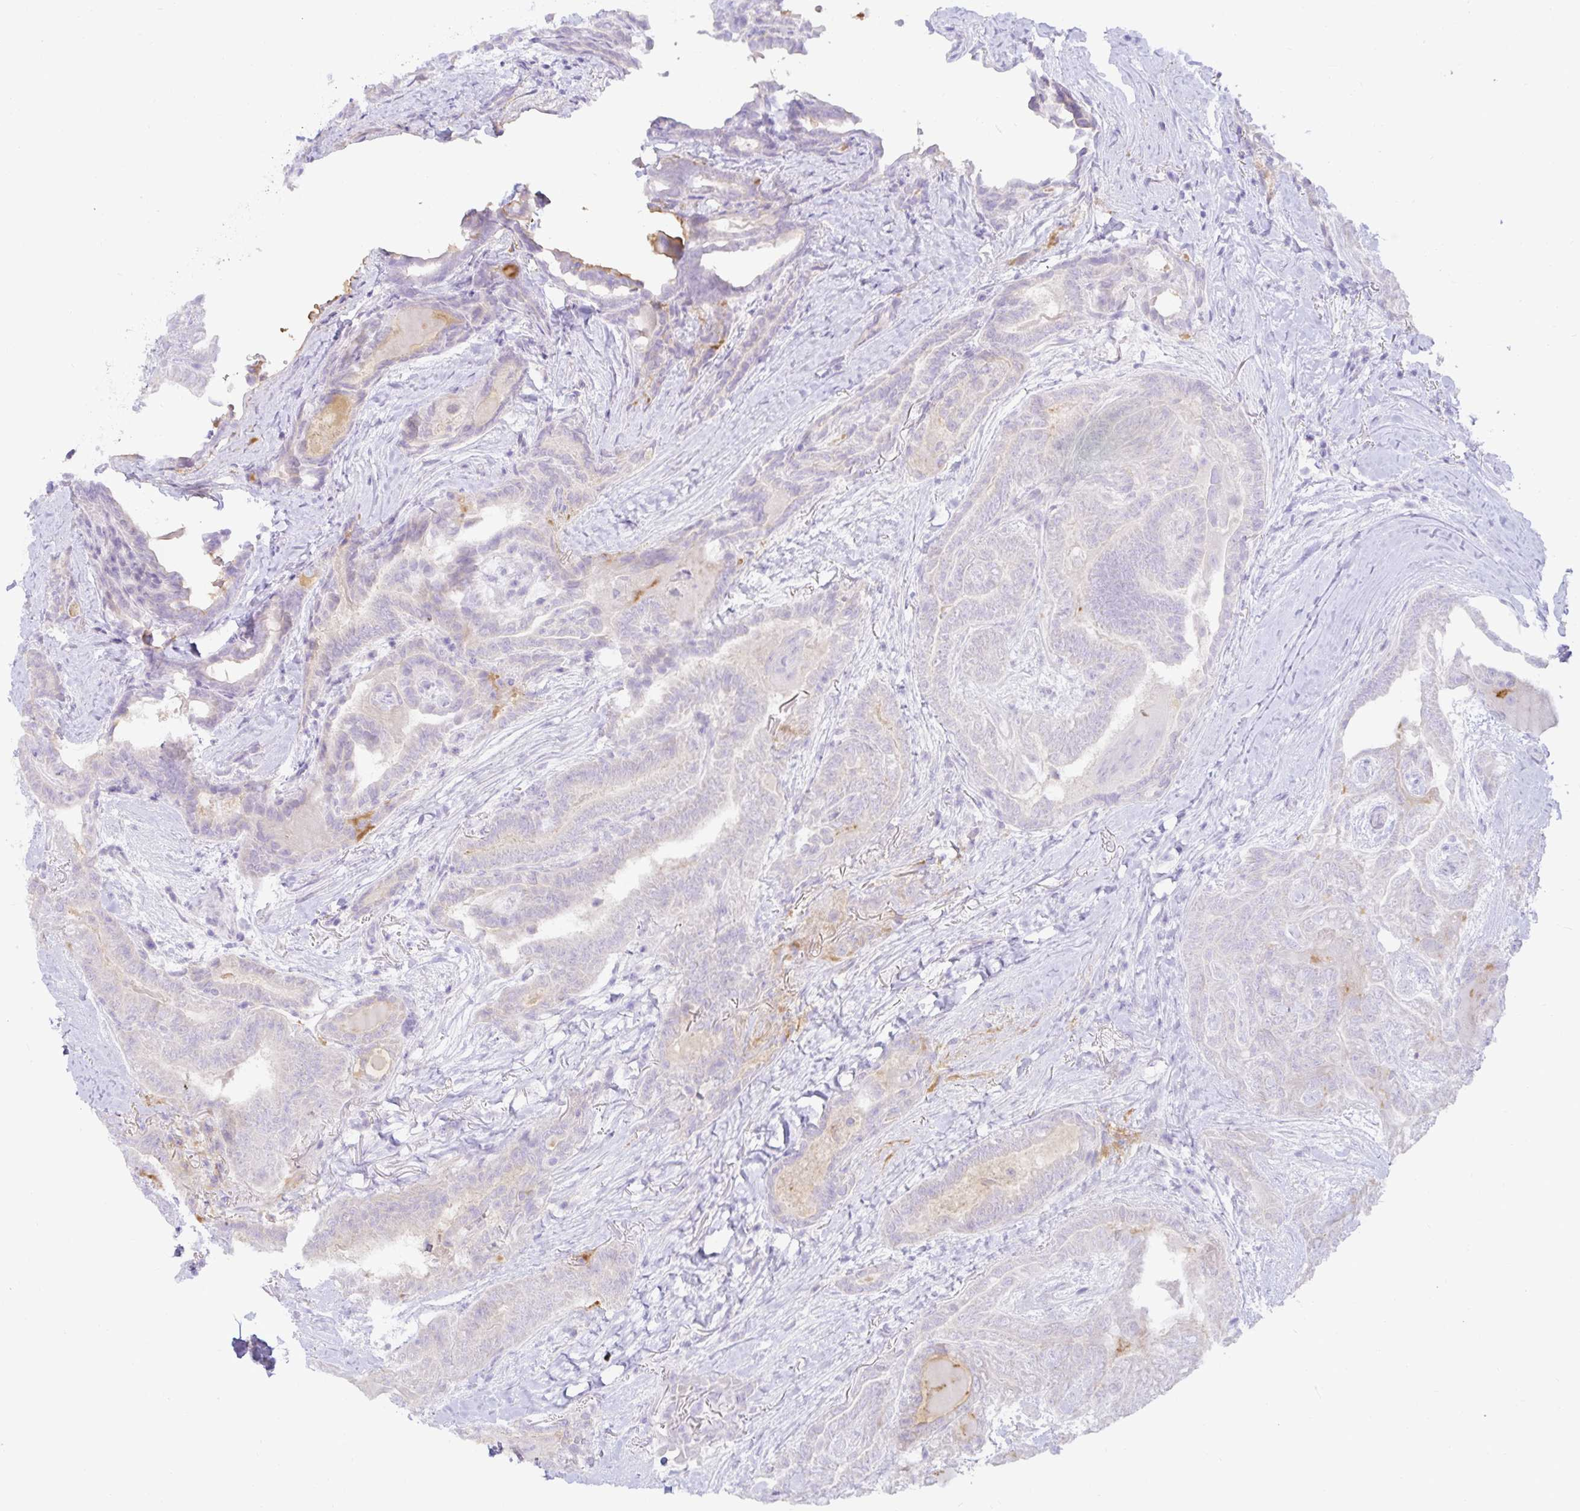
{"staining": {"intensity": "weak", "quantity": "<25%", "location": "cytoplasmic/membranous"}, "tissue": "thyroid cancer", "cell_type": "Tumor cells", "image_type": "cancer", "snomed": [{"axis": "morphology", "description": "Papillary adenocarcinoma, NOS"}, {"axis": "topography", "description": "Thyroid gland"}], "caption": "Thyroid cancer (papillary adenocarcinoma) was stained to show a protein in brown. There is no significant expression in tumor cells. The staining is performed using DAB brown chromogen with nuclei counter-stained in using hematoxylin.", "gene": "MON2", "patient": {"sex": "female", "age": 61}}